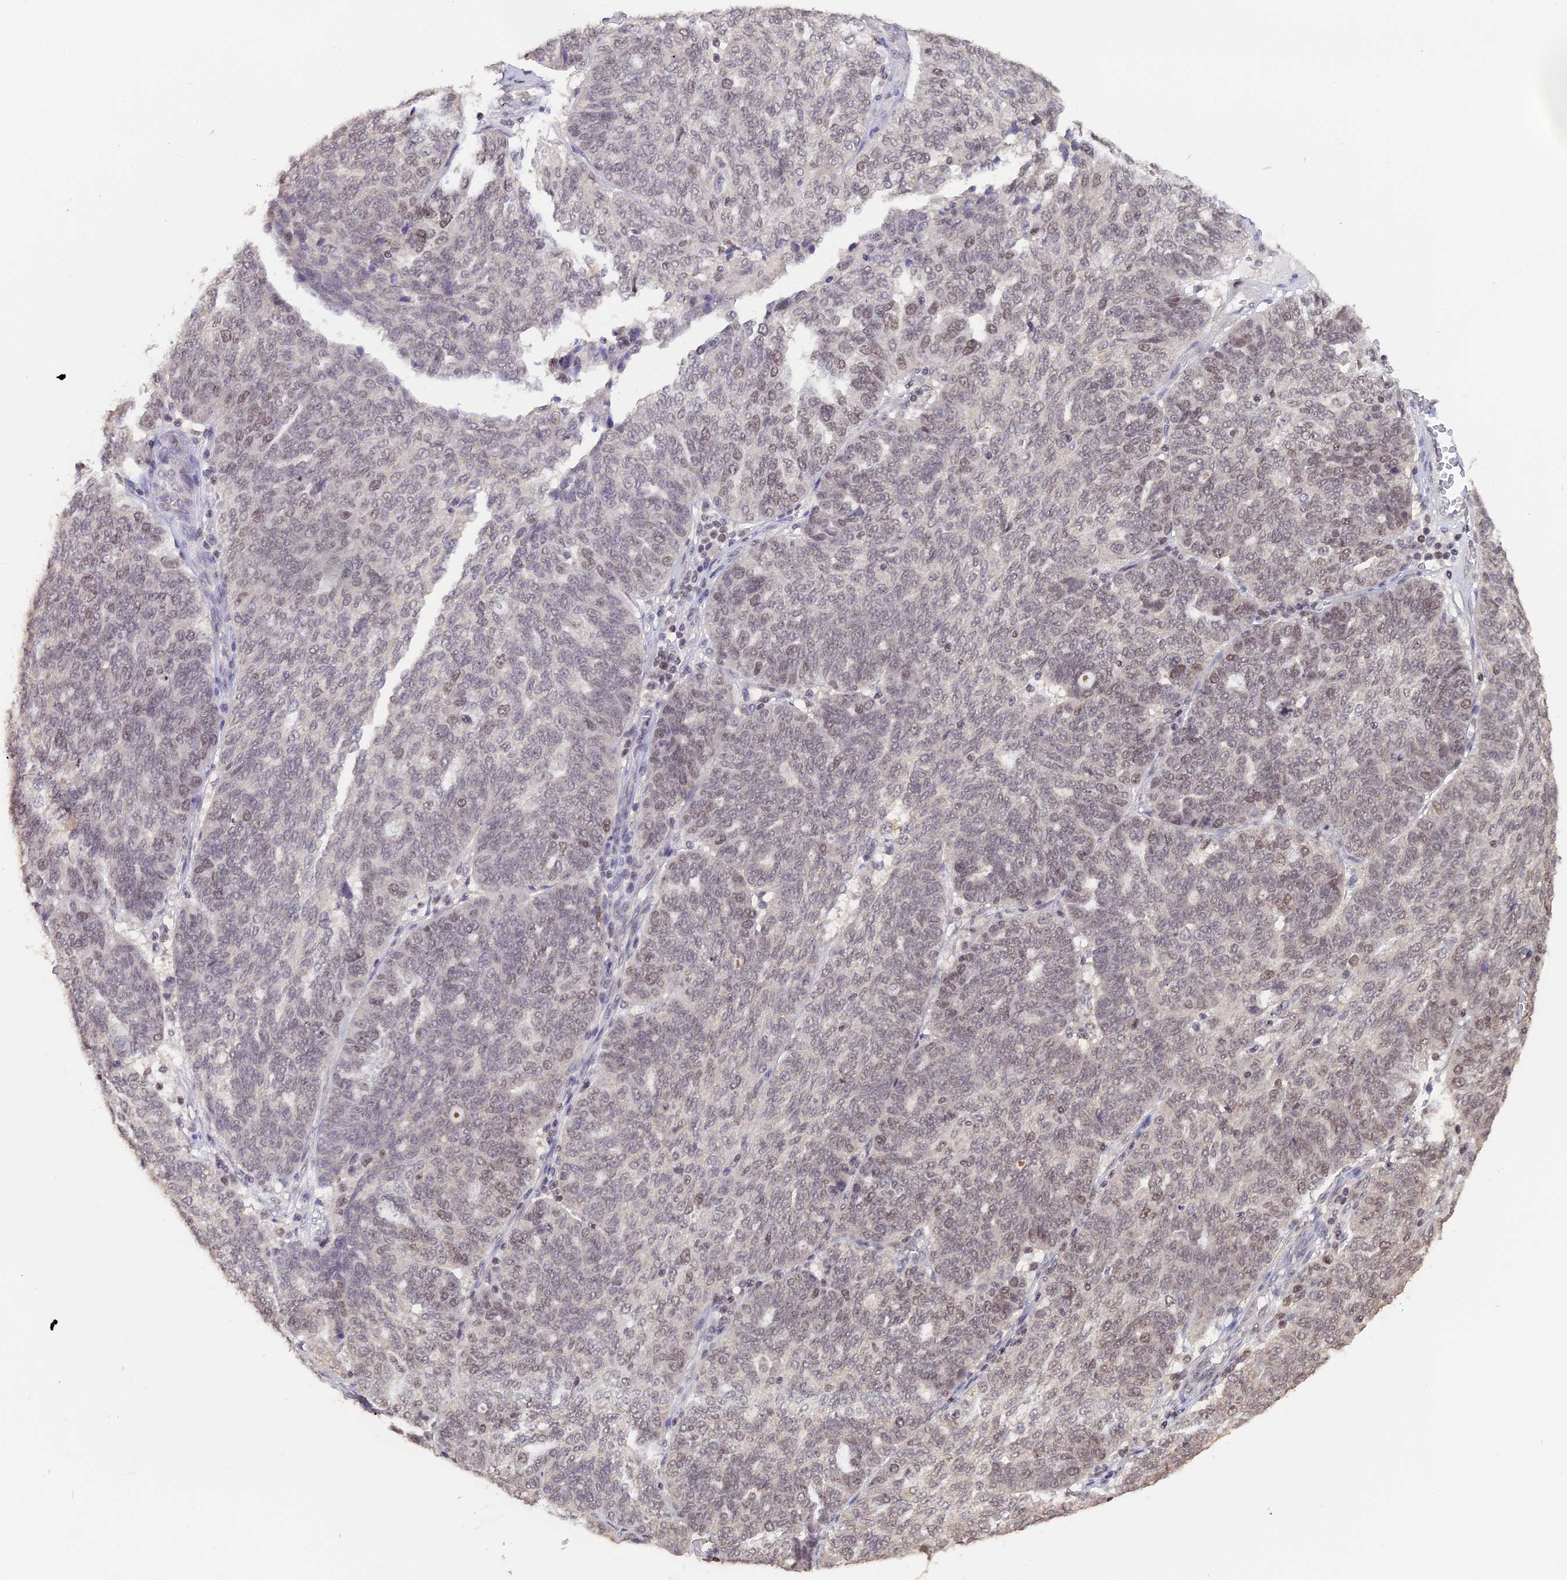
{"staining": {"intensity": "moderate", "quantity": "<25%", "location": "nuclear"}, "tissue": "ovarian cancer", "cell_type": "Tumor cells", "image_type": "cancer", "snomed": [{"axis": "morphology", "description": "Cystadenocarcinoma, serous, NOS"}, {"axis": "topography", "description": "Ovary"}], "caption": "Immunohistochemistry micrograph of ovarian cancer (serous cystadenocarcinoma) stained for a protein (brown), which shows low levels of moderate nuclear staining in about <25% of tumor cells.", "gene": "RFC5", "patient": {"sex": "female", "age": 59}}